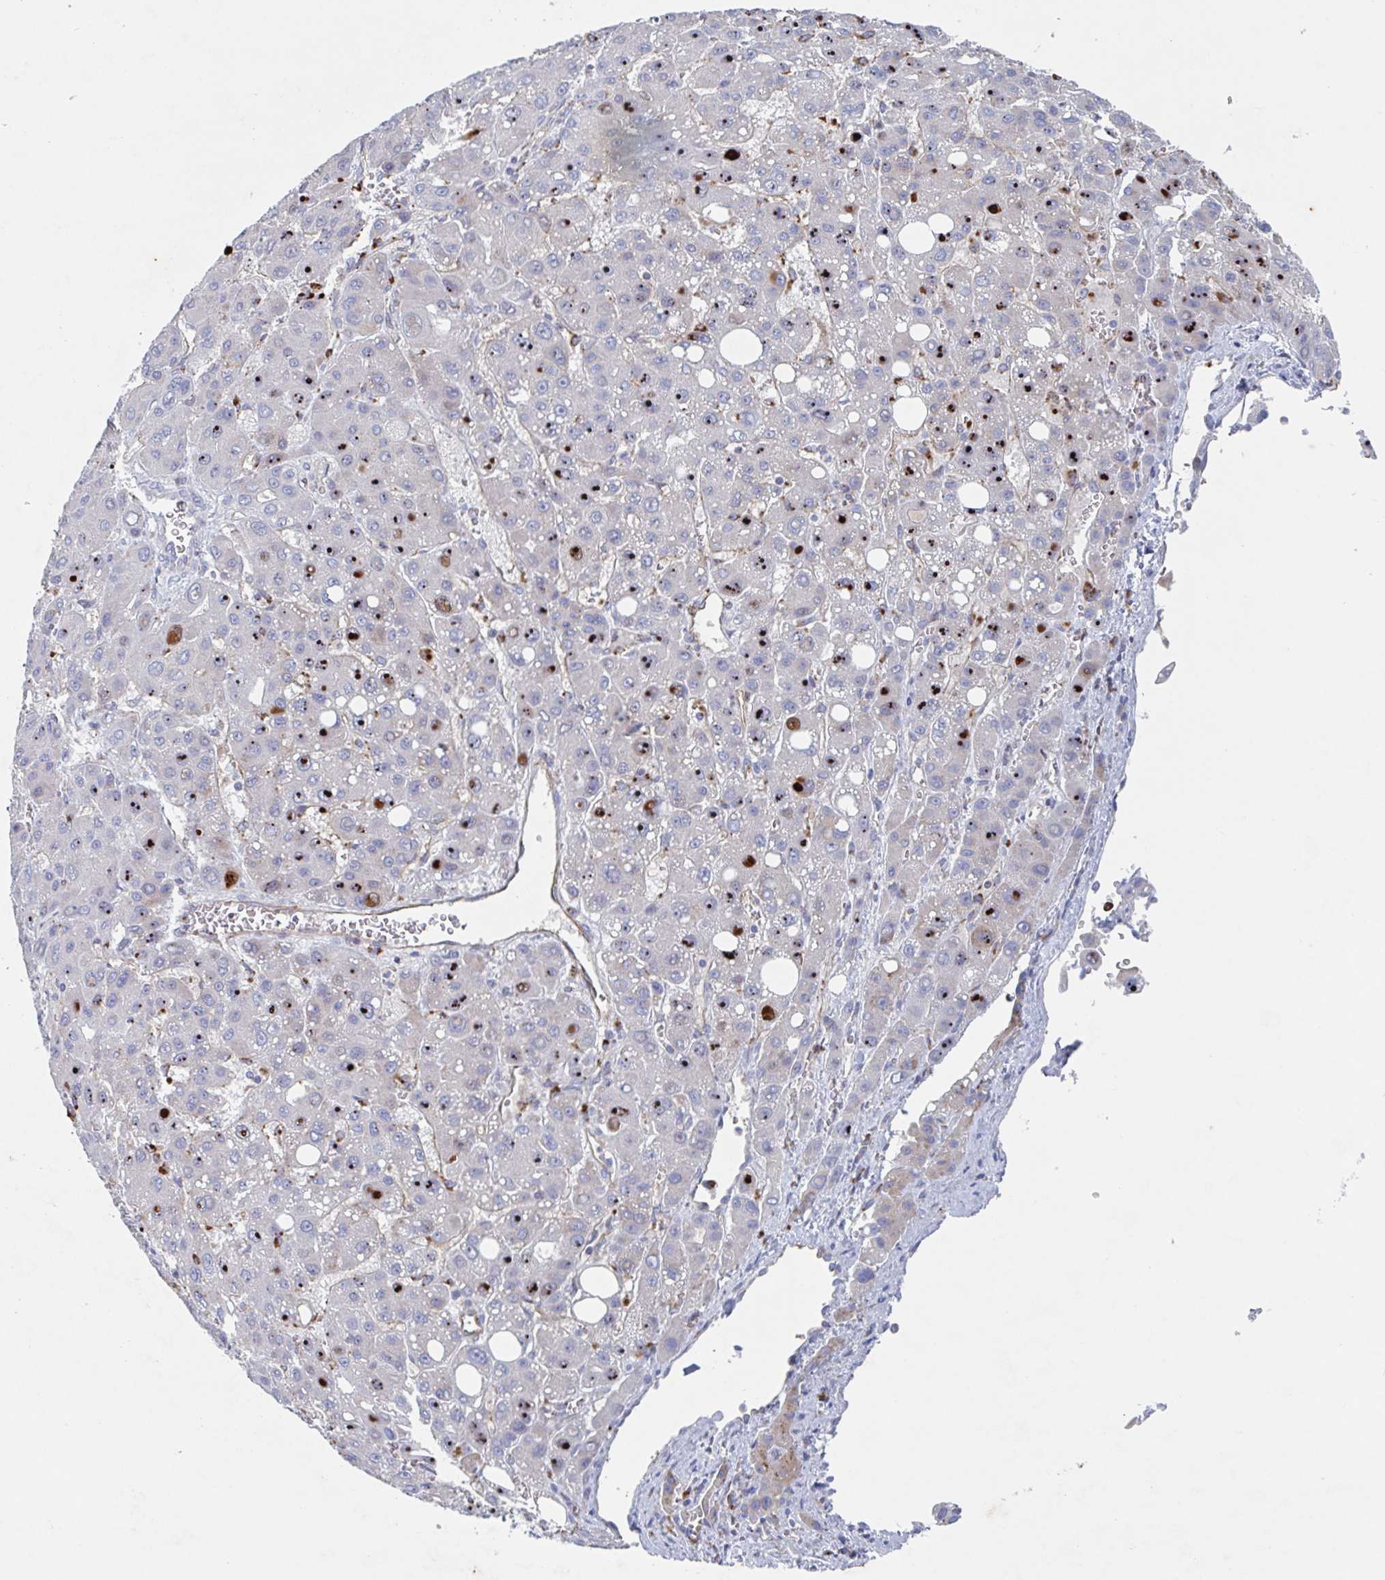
{"staining": {"intensity": "strong", "quantity": "25%-75%", "location": "cytoplasmic/membranous,nuclear"}, "tissue": "liver cancer", "cell_type": "Tumor cells", "image_type": "cancer", "snomed": [{"axis": "morphology", "description": "Carcinoma, Hepatocellular, NOS"}, {"axis": "topography", "description": "Liver"}], "caption": "Protein staining displays strong cytoplasmic/membranous and nuclear expression in approximately 25%-75% of tumor cells in liver cancer.", "gene": "MANBA", "patient": {"sex": "male", "age": 55}}